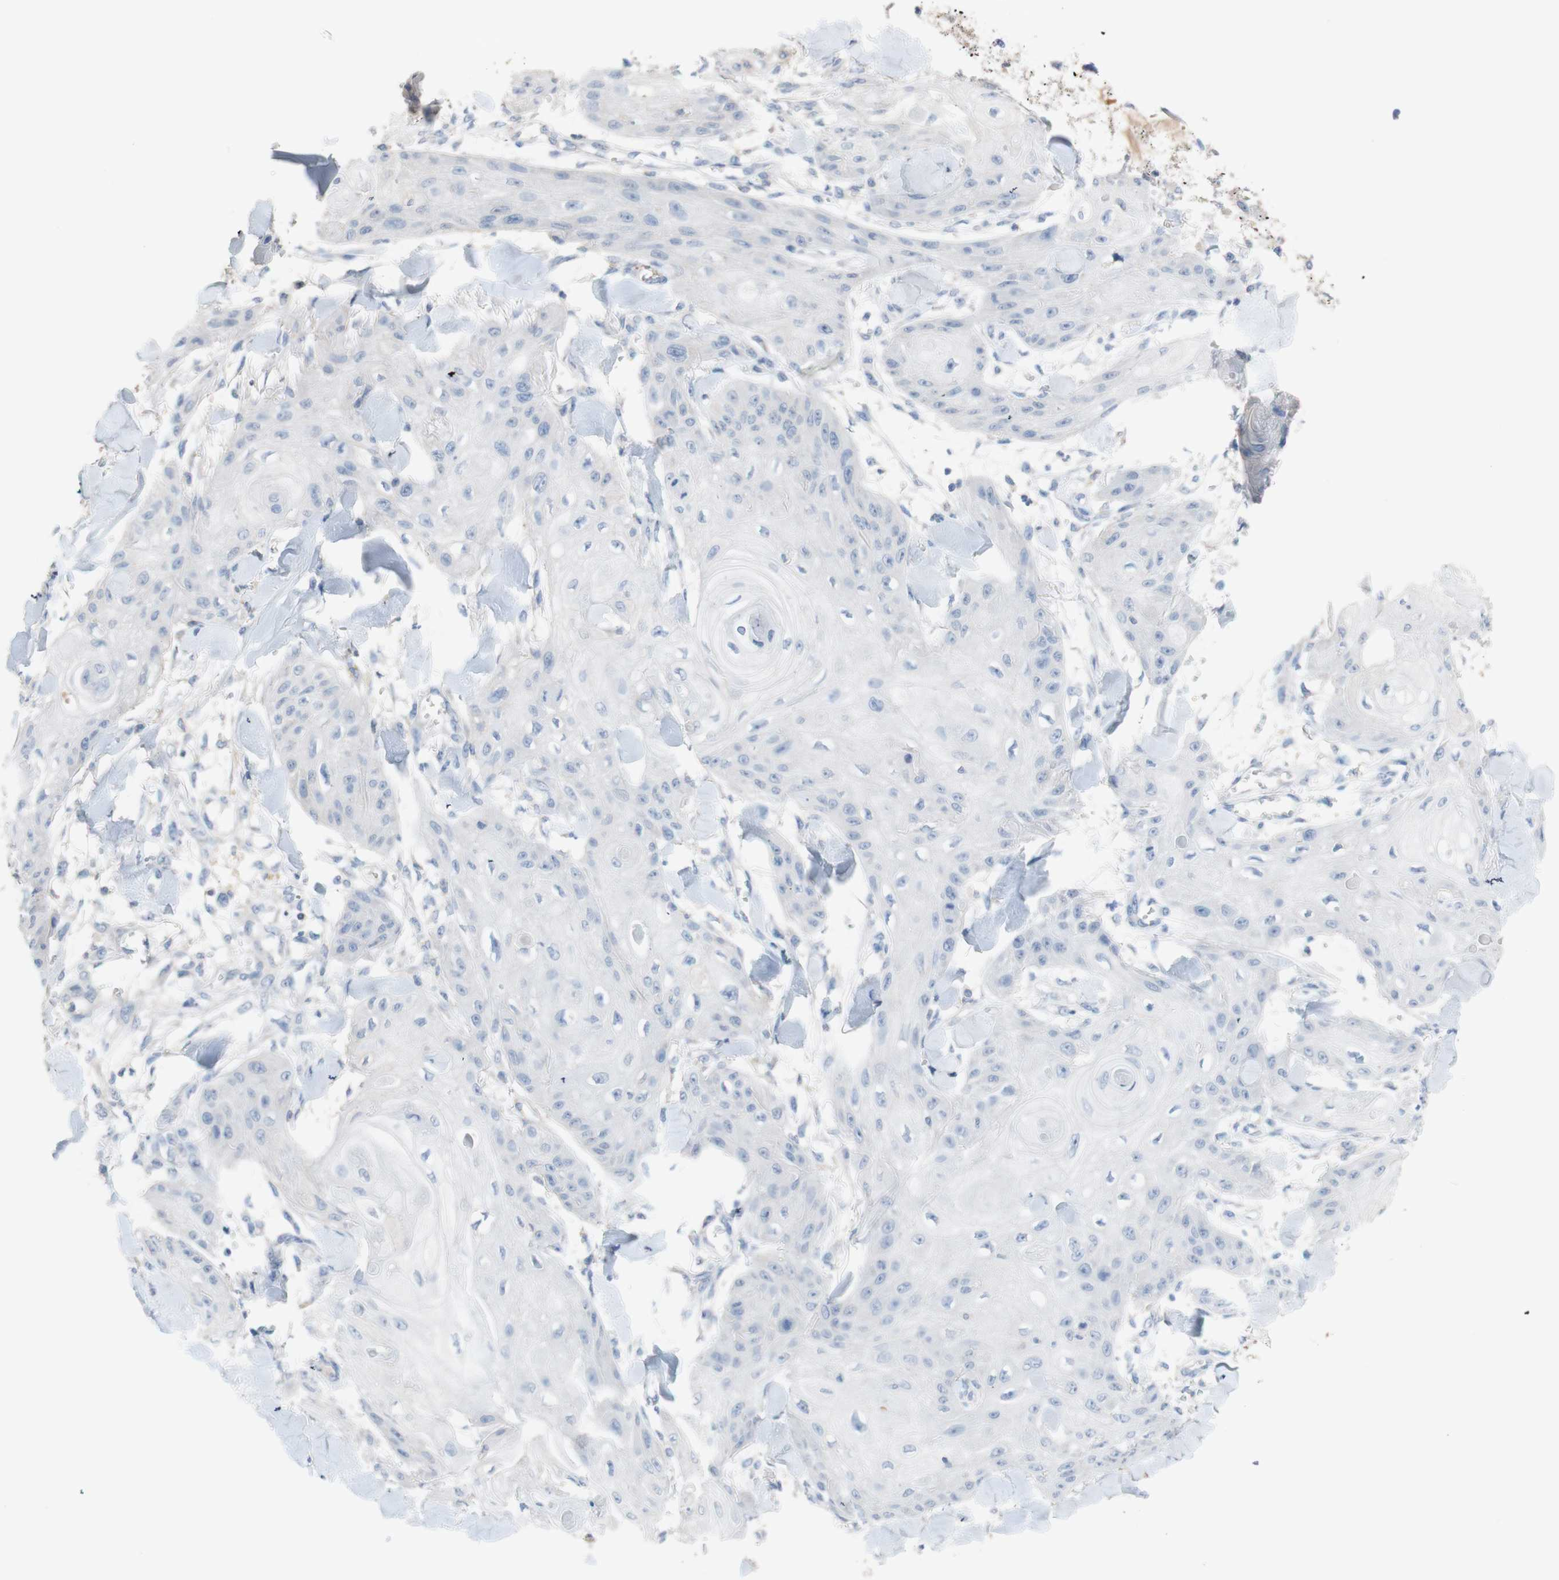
{"staining": {"intensity": "negative", "quantity": "none", "location": "none"}, "tissue": "skin cancer", "cell_type": "Tumor cells", "image_type": "cancer", "snomed": [{"axis": "morphology", "description": "Squamous cell carcinoma, NOS"}, {"axis": "topography", "description": "Skin"}], "caption": "High magnification brightfield microscopy of skin squamous cell carcinoma stained with DAB (3,3'-diaminobenzidine) (brown) and counterstained with hematoxylin (blue): tumor cells show no significant expression.", "gene": "PACSIN1", "patient": {"sex": "male", "age": 74}}